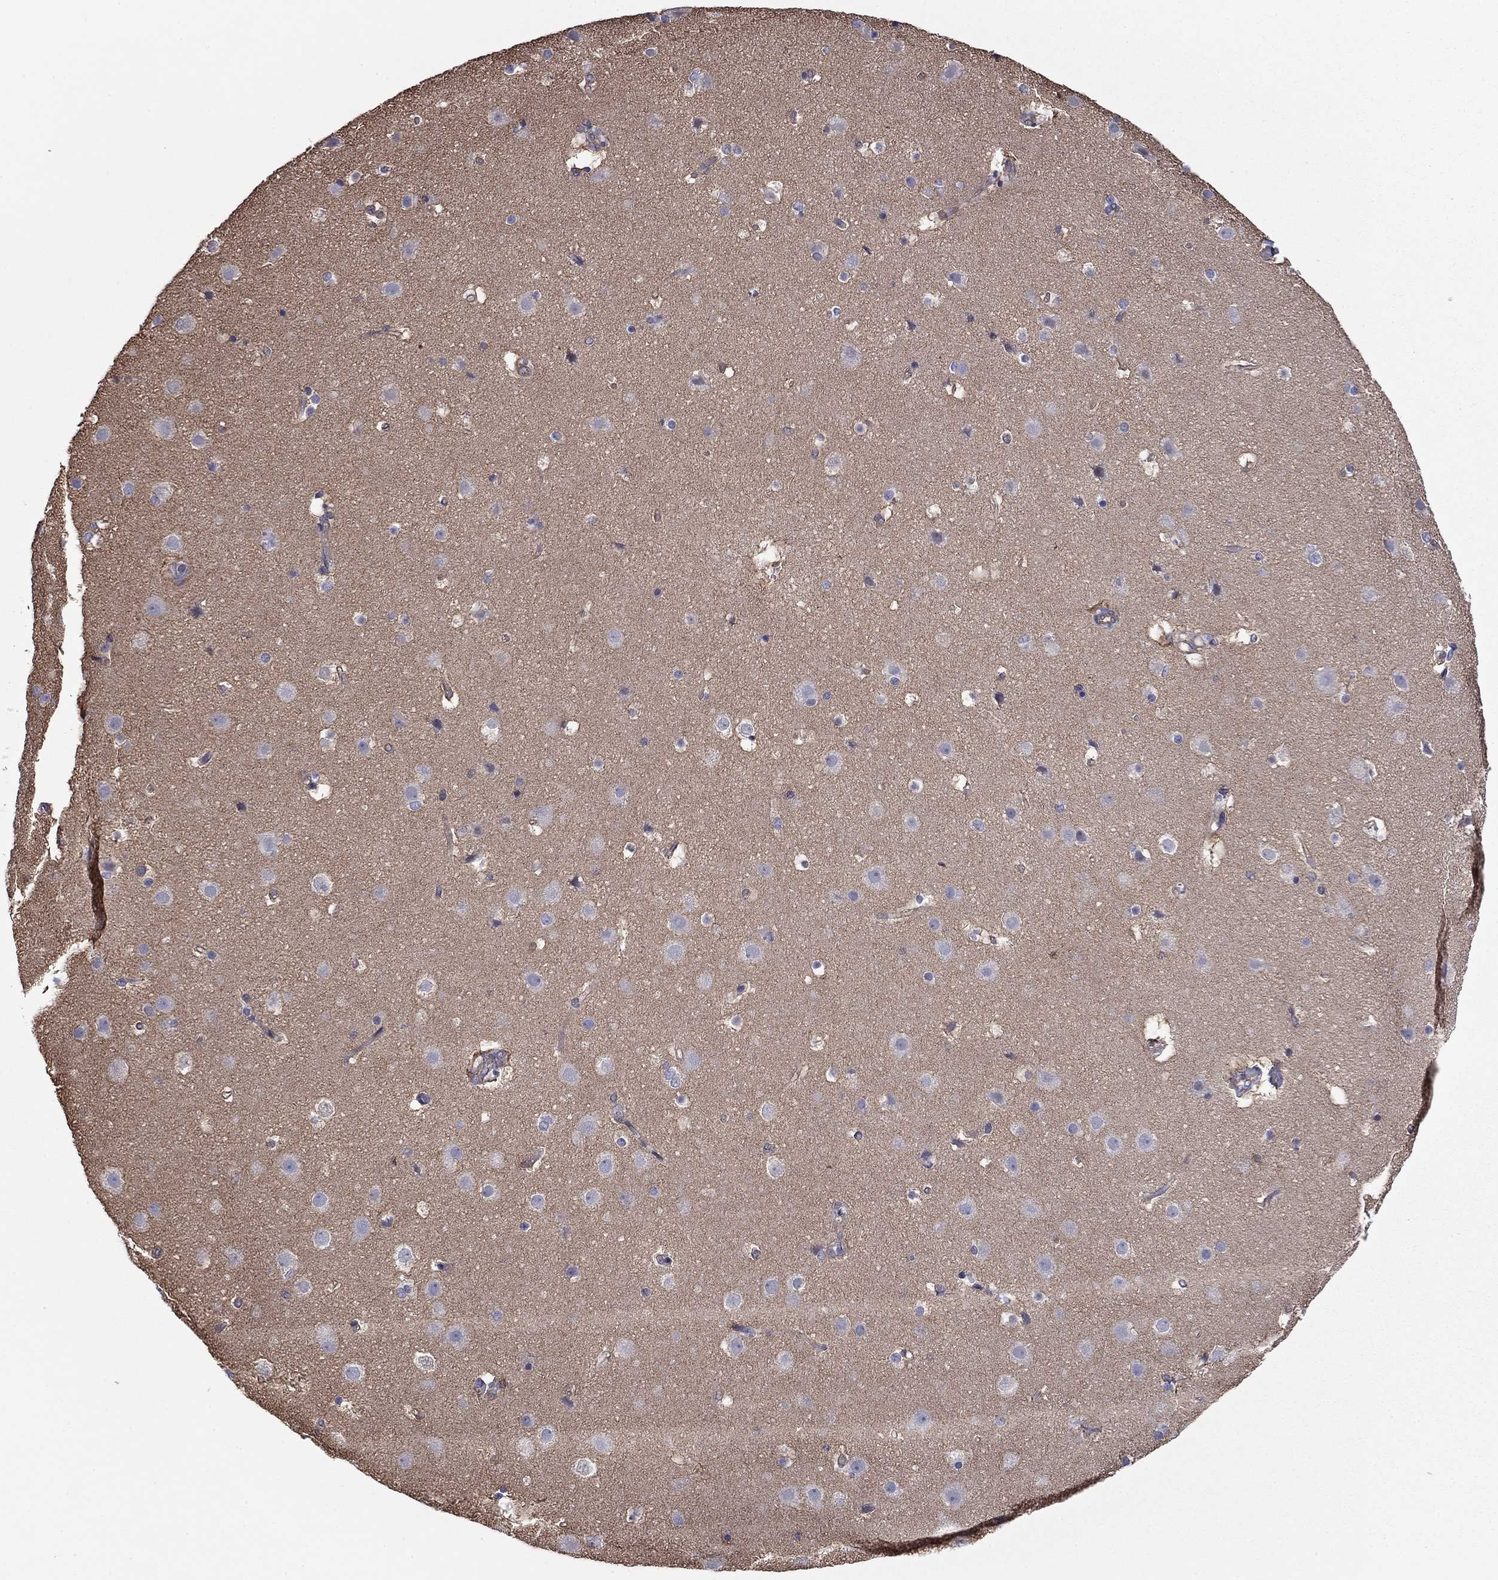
{"staining": {"intensity": "negative", "quantity": "none", "location": "none"}, "tissue": "cerebral cortex", "cell_type": "Endothelial cells", "image_type": "normal", "snomed": [{"axis": "morphology", "description": "Normal tissue, NOS"}, {"axis": "topography", "description": "Cerebral cortex"}], "caption": "Immunohistochemical staining of normal cerebral cortex exhibits no significant positivity in endothelial cells.", "gene": "TCHH", "patient": {"sex": "female", "age": 52}}